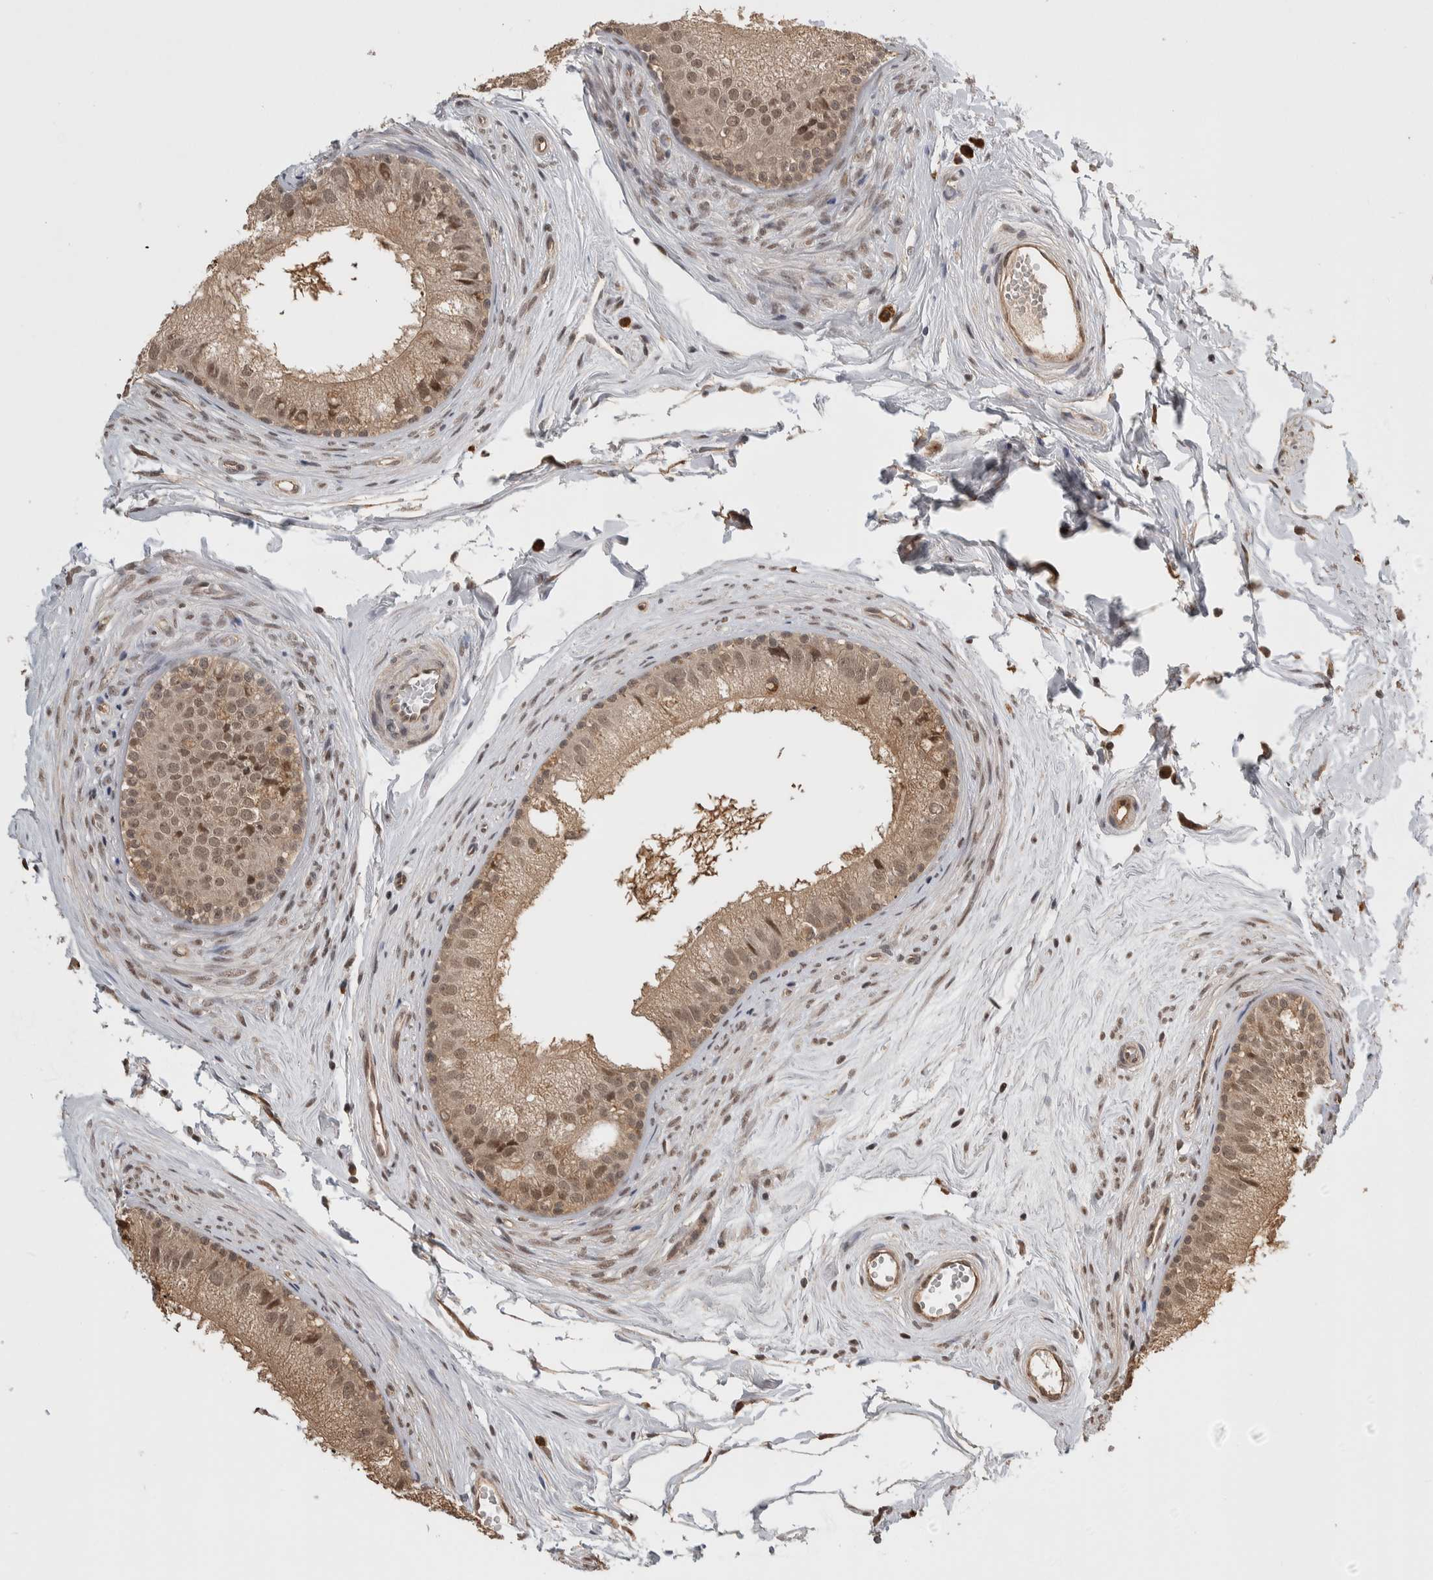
{"staining": {"intensity": "moderate", "quantity": ">75%", "location": "cytoplasmic/membranous,nuclear"}, "tissue": "epididymis", "cell_type": "Glandular cells", "image_type": "normal", "snomed": [{"axis": "morphology", "description": "Normal tissue, NOS"}, {"axis": "topography", "description": "Epididymis"}], "caption": "High-power microscopy captured an immunohistochemistry image of unremarkable epididymis, revealing moderate cytoplasmic/membranous,nuclear staining in approximately >75% of glandular cells.", "gene": "ZNF592", "patient": {"sex": "male", "age": 56}}